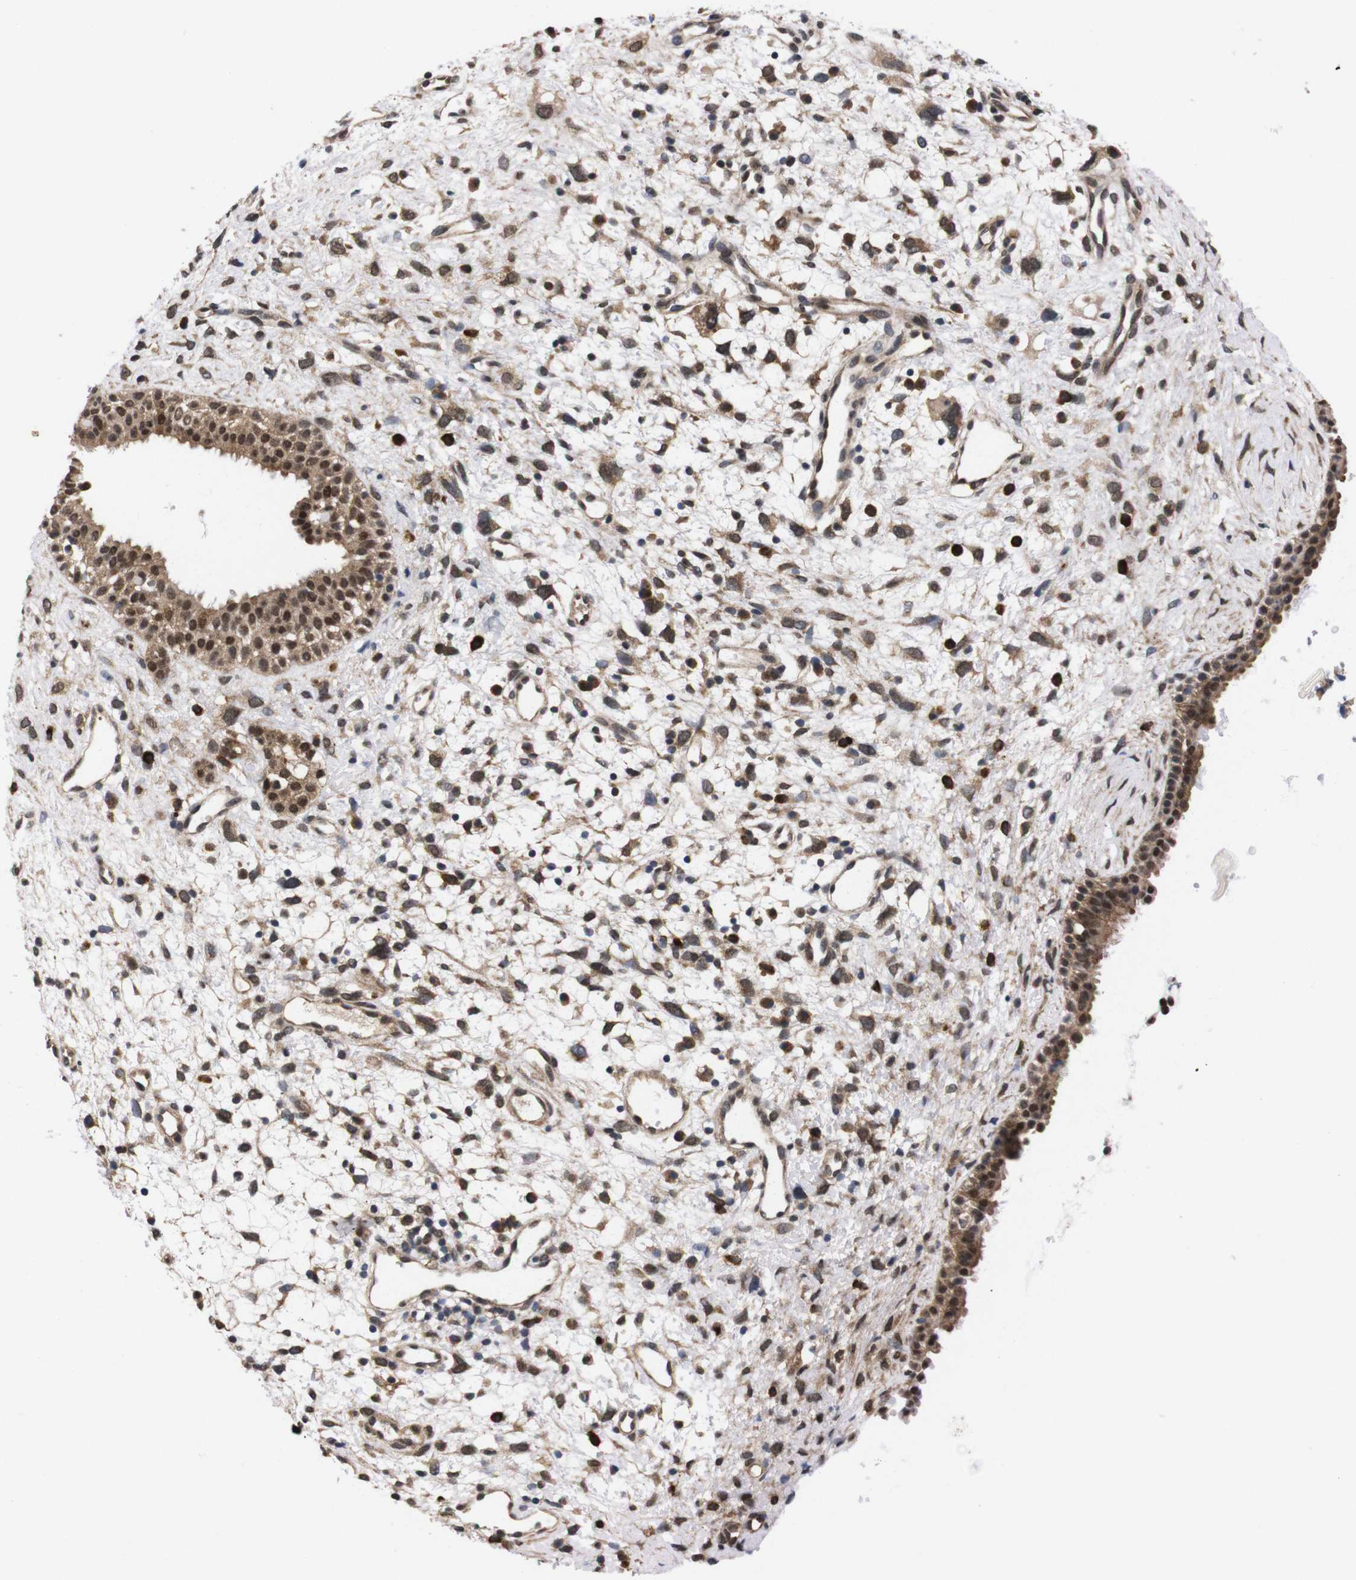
{"staining": {"intensity": "moderate", "quantity": ">75%", "location": "cytoplasmic/membranous,nuclear"}, "tissue": "nasopharynx", "cell_type": "Respiratory epithelial cells", "image_type": "normal", "snomed": [{"axis": "morphology", "description": "Normal tissue, NOS"}, {"axis": "topography", "description": "Nasopharynx"}], "caption": "Approximately >75% of respiratory epithelial cells in normal human nasopharynx reveal moderate cytoplasmic/membranous,nuclear protein staining as visualized by brown immunohistochemical staining.", "gene": "UBQLN2", "patient": {"sex": "male", "age": 22}}